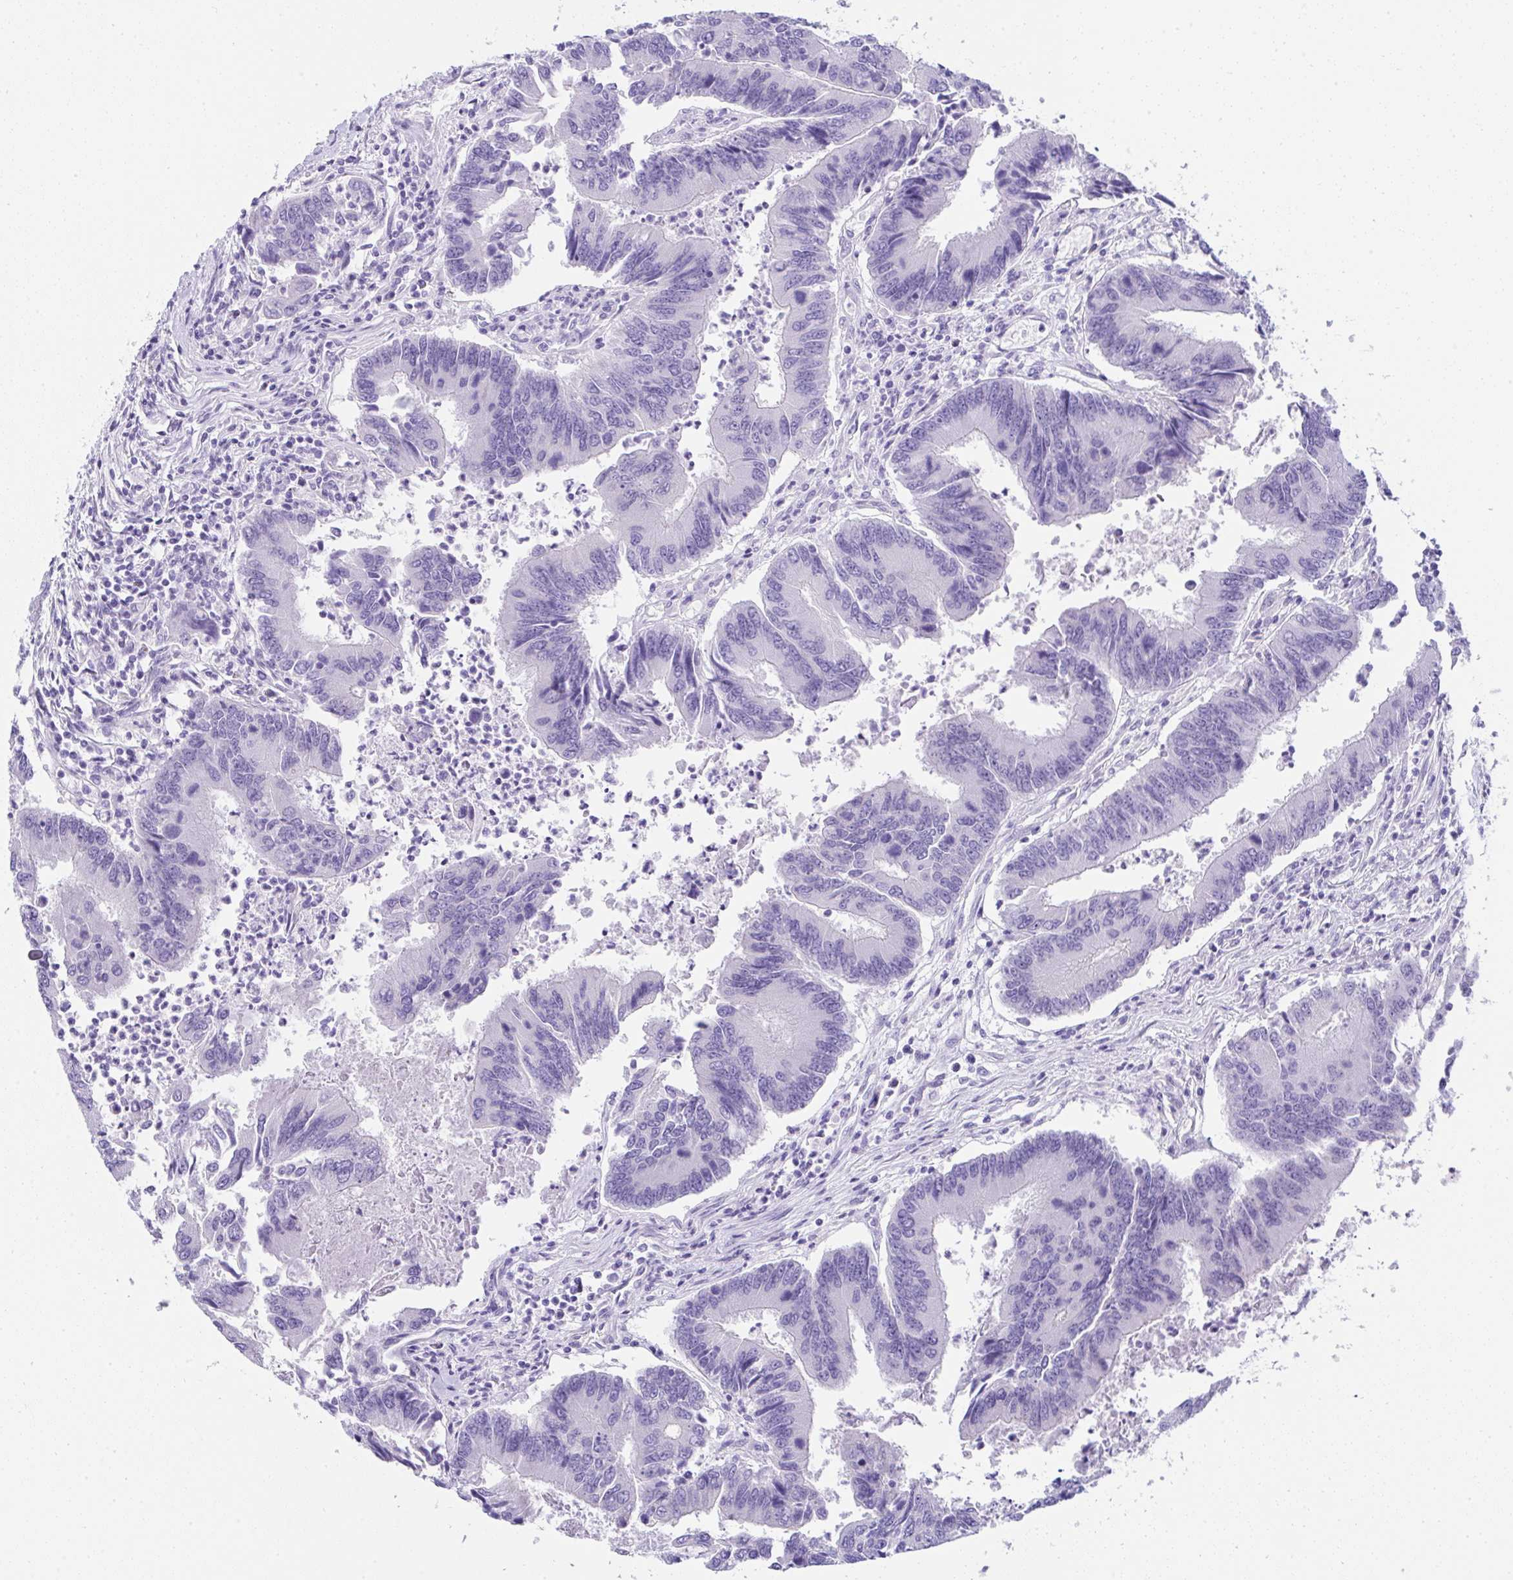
{"staining": {"intensity": "negative", "quantity": "none", "location": "none"}, "tissue": "colorectal cancer", "cell_type": "Tumor cells", "image_type": "cancer", "snomed": [{"axis": "morphology", "description": "Adenocarcinoma, NOS"}, {"axis": "topography", "description": "Colon"}], "caption": "A high-resolution histopathology image shows IHC staining of colorectal cancer (adenocarcinoma), which reveals no significant positivity in tumor cells.", "gene": "RNF183", "patient": {"sex": "female", "age": 67}}